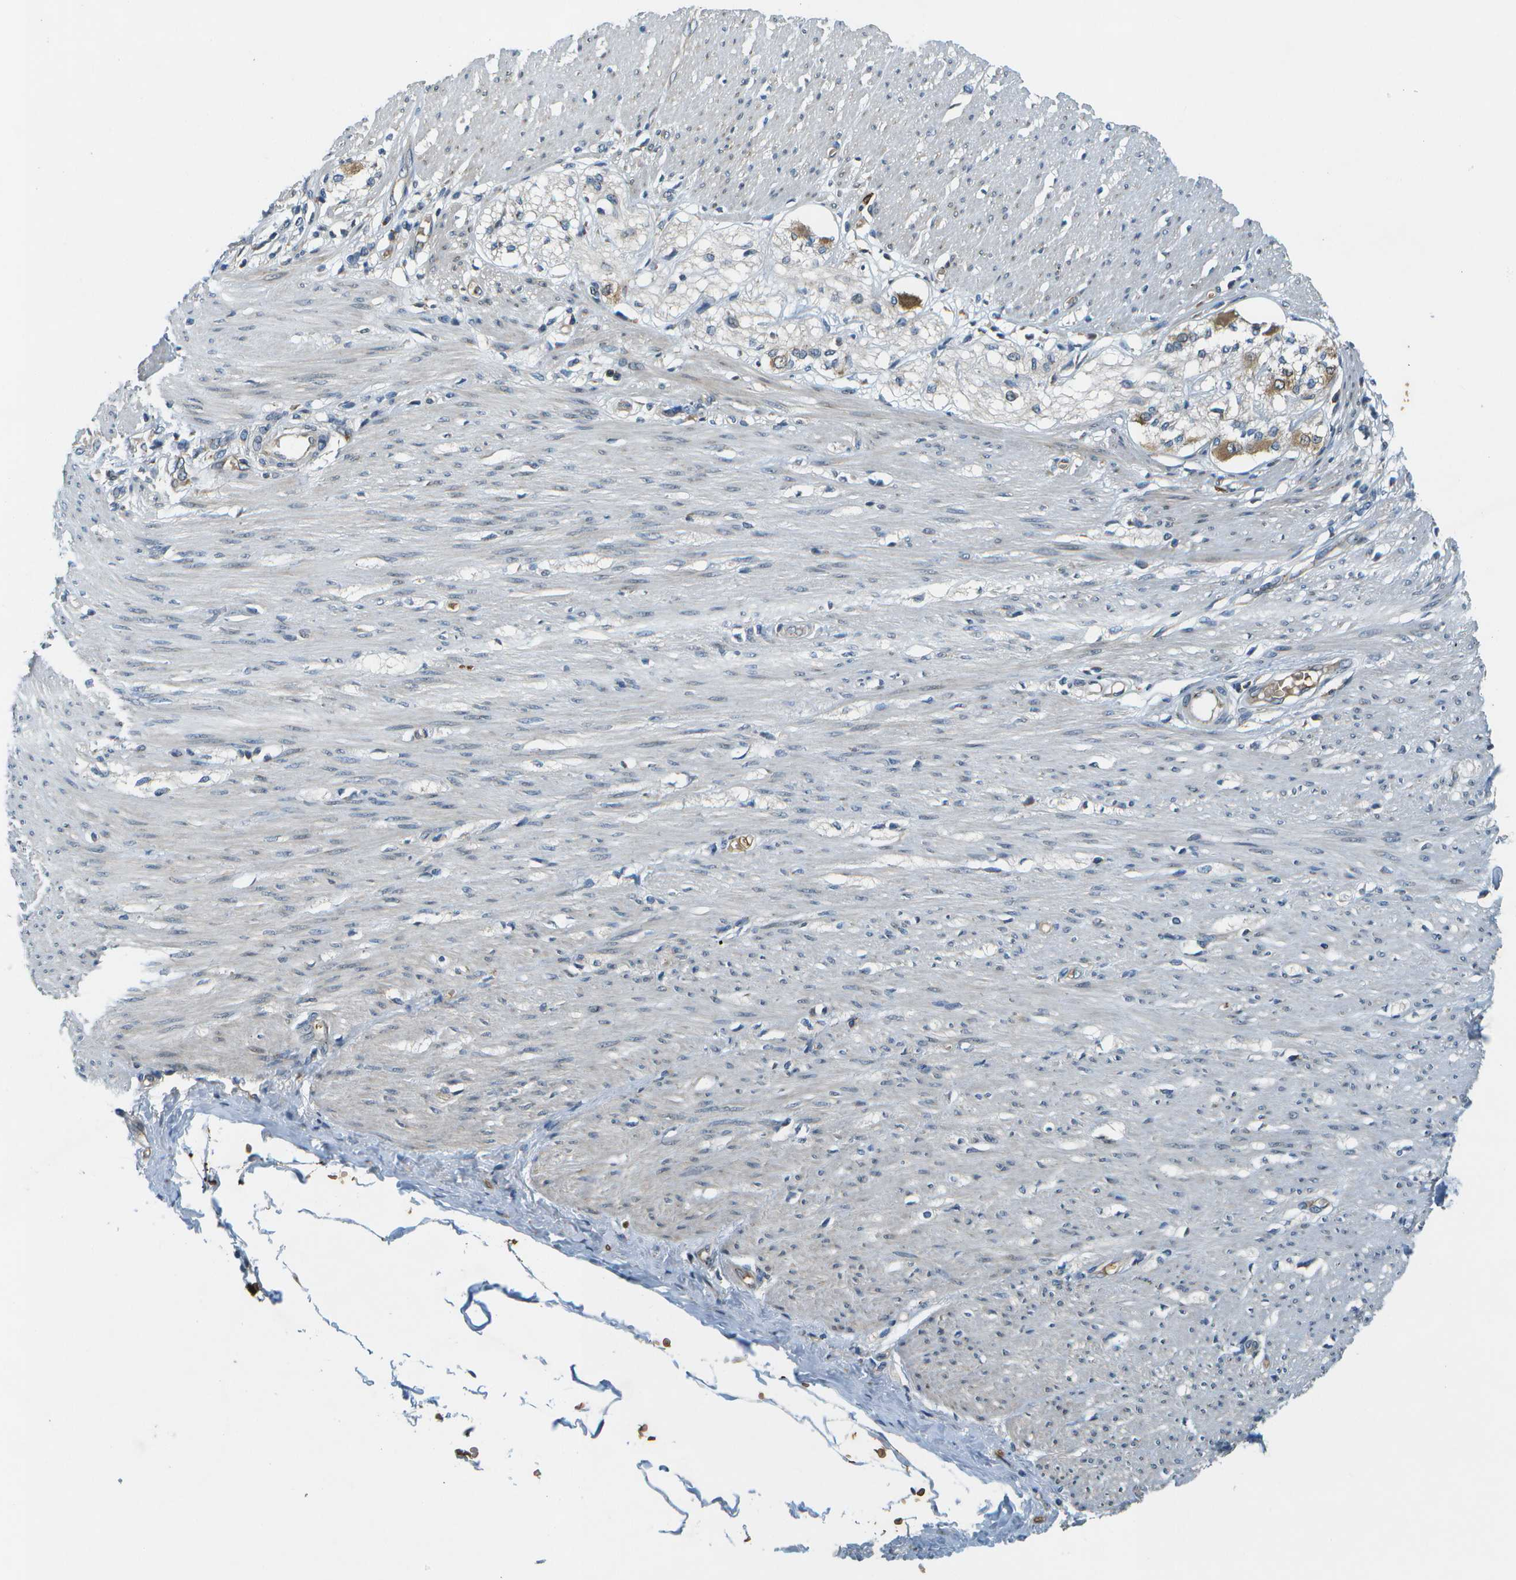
{"staining": {"intensity": "weak", "quantity": ">75%", "location": "cytoplasmic/membranous"}, "tissue": "soft tissue", "cell_type": "Chondrocytes", "image_type": "normal", "snomed": [{"axis": "morphology", "description": "Normal tissue, NOS"}, {"axis": "morphology", "description": "Adenocarcinoma, NOS"}, {"axis": "topography", "description": "Colon"}, {"axis": "topography", "description": "Peripheral nerve tissue"}], "caption": "Protein staining of benign soft tissue exhibits weak cytoplasmic/membranous expression in about >75% of chondrocytes. The staining was performed using DAB, with brown indicating positive protein expression. Nuclei are stained blue with hematoxylin.", "gene": "CTIF", "patient": {"sex": "male", "age": 14}}